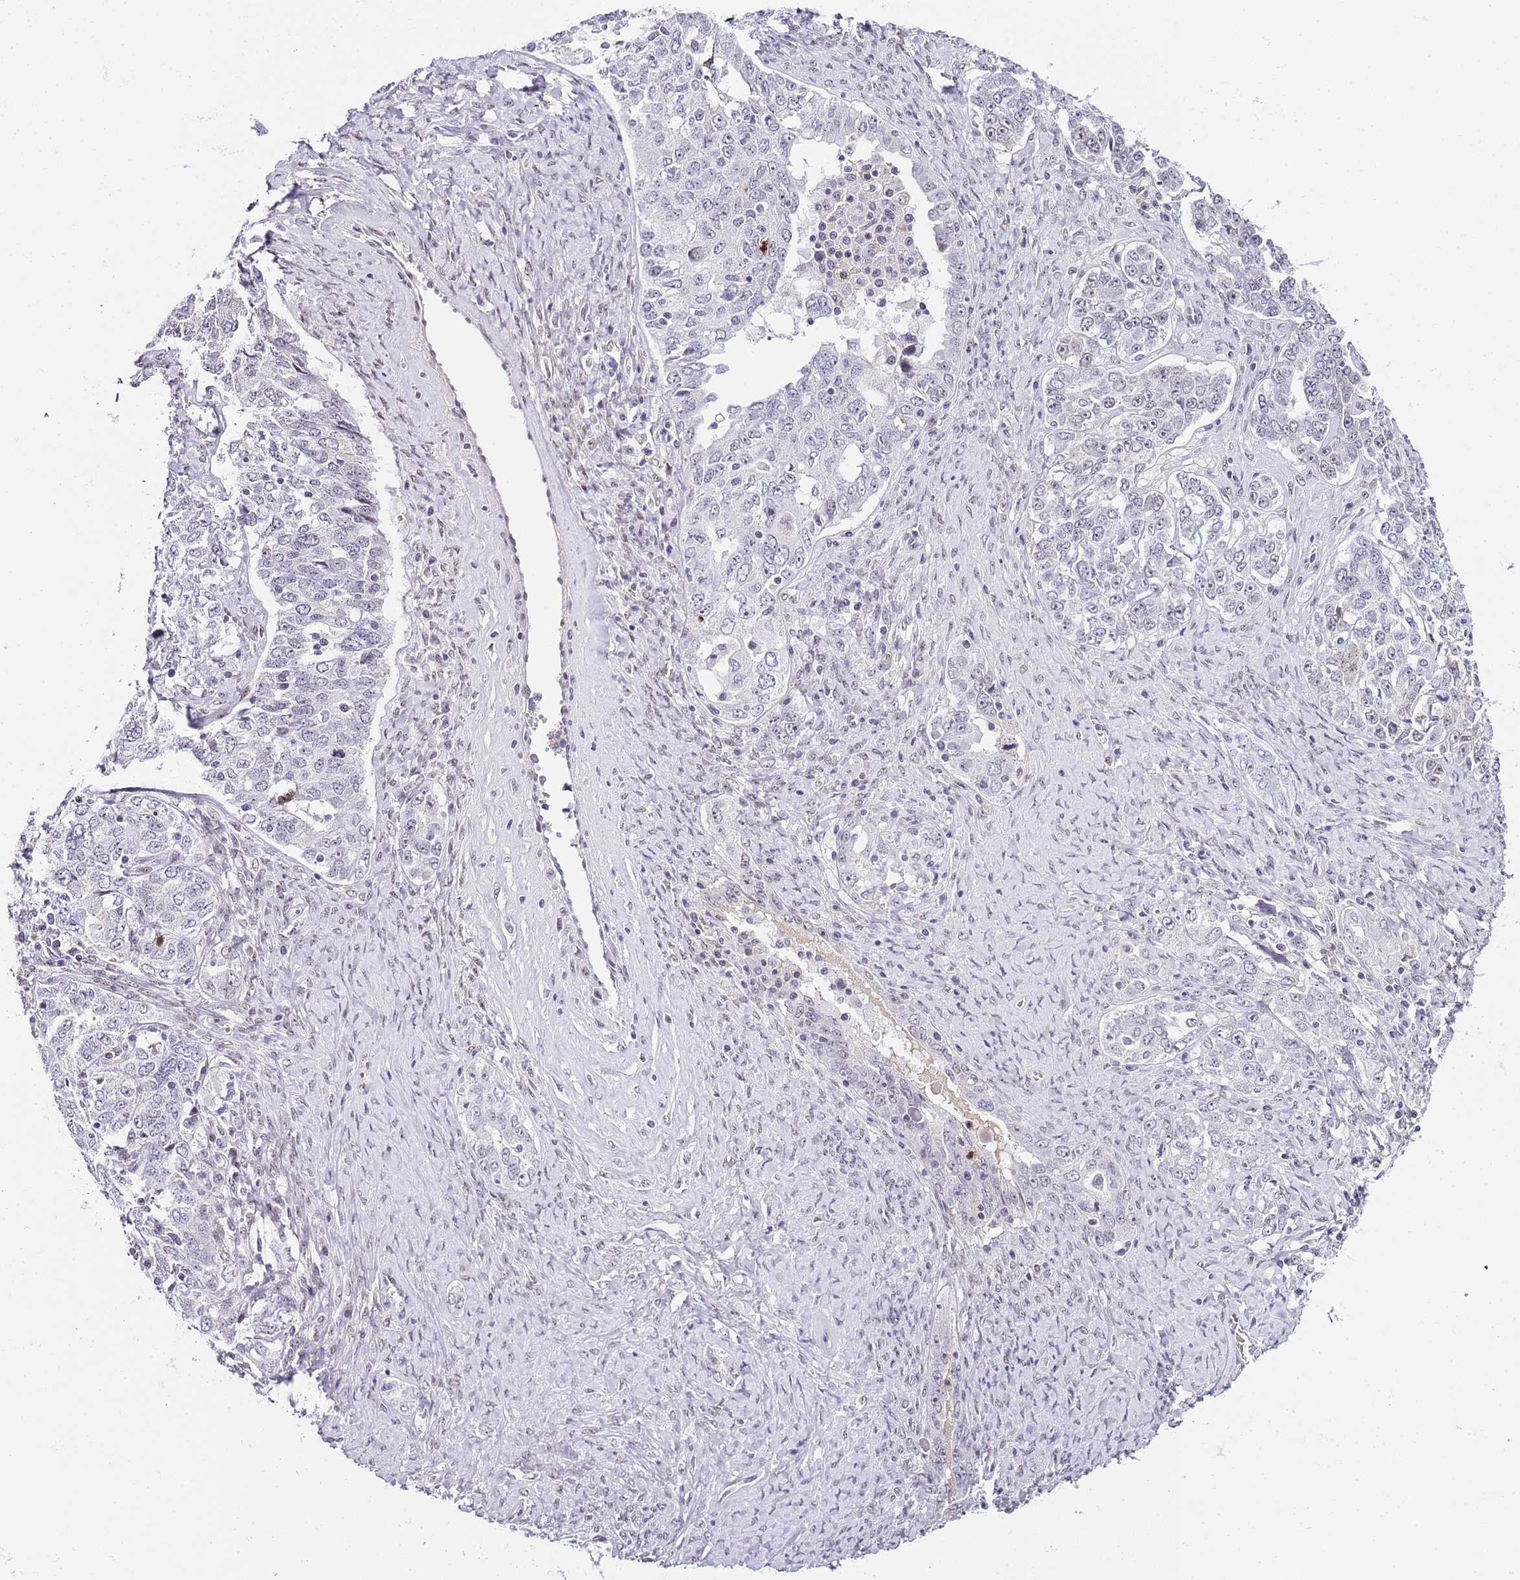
{"staining": {"intensity": "negative", "quantity": "none", "location": "none"}, "tissue": "ovarian cancer", "cell_type": "Tumor cells", "image_type": "cancer", "snomed": [{"axis": "morphology", "description": "Carcinoma, endometroid"}, {"axis": "topography", "description": "Ovary"}], "caption": "There is no significant positivity in tumor cells of endometroid carcinoma (ovarian). (IHC, brightfield microscopy, high magnification).", "gene": "NOP56", "patient": {"sex": "female", "age": 62}}